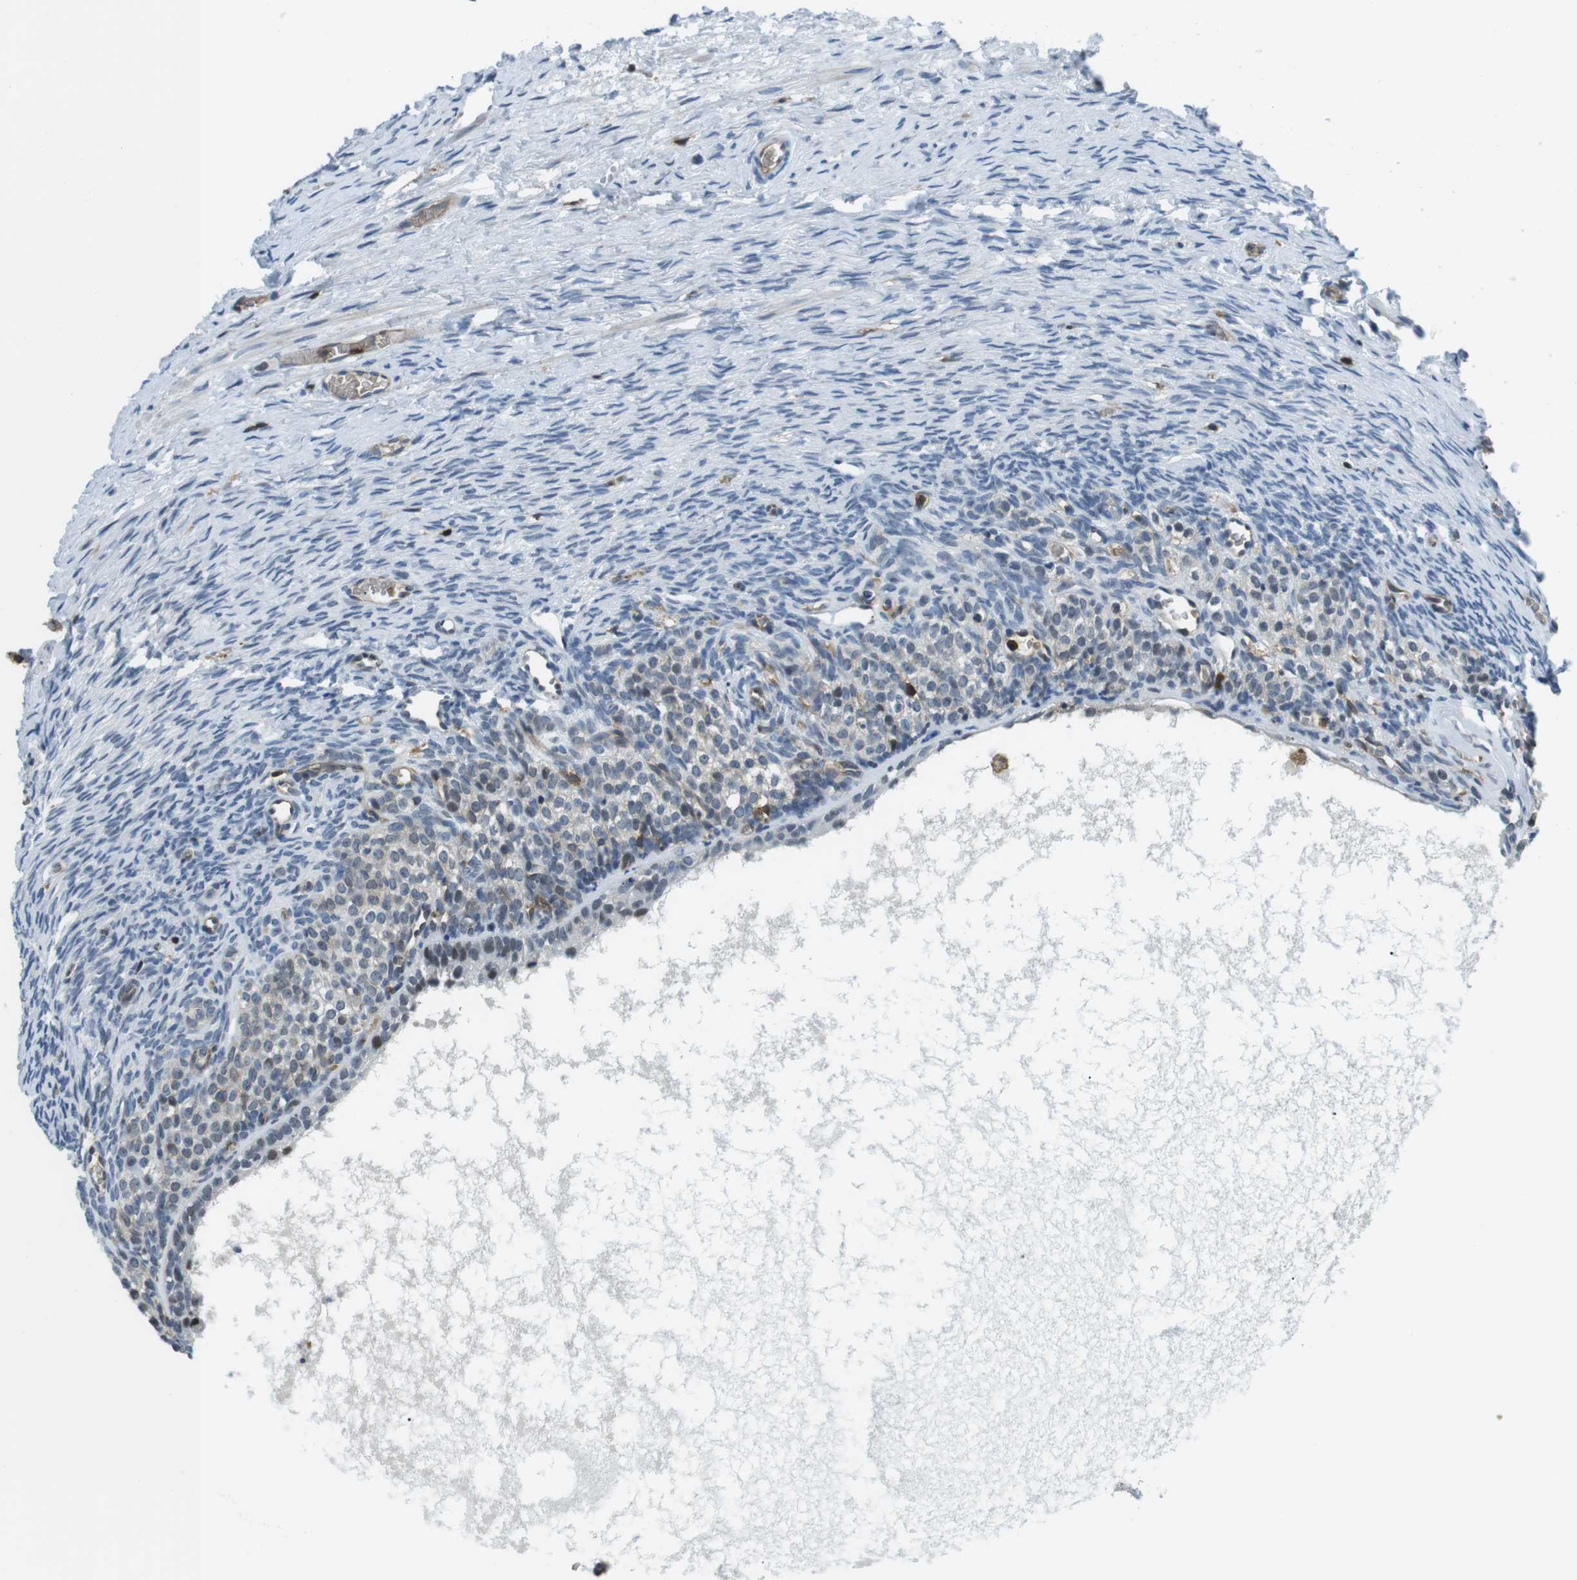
{"staining": {"intensity": "negative", "quantity": "none", "location": "none"}, "tissue": "ovary", "cell_type": "Ovarian stroma cells", "image_type": "normal", "snomed": [{"axis": "morphology", "description": "Normal tissue, NOS"}, {"axis": "topography", "description": "Ovary"}], "caption": "Immunohistochemistry photomicrograph of unremarkable ovary: ovary stained with DAB demonstrates no significant protein expression in ovarian stroma cells.", "gene": "STK10", "patient": {"sex": "female", "age": 27}}